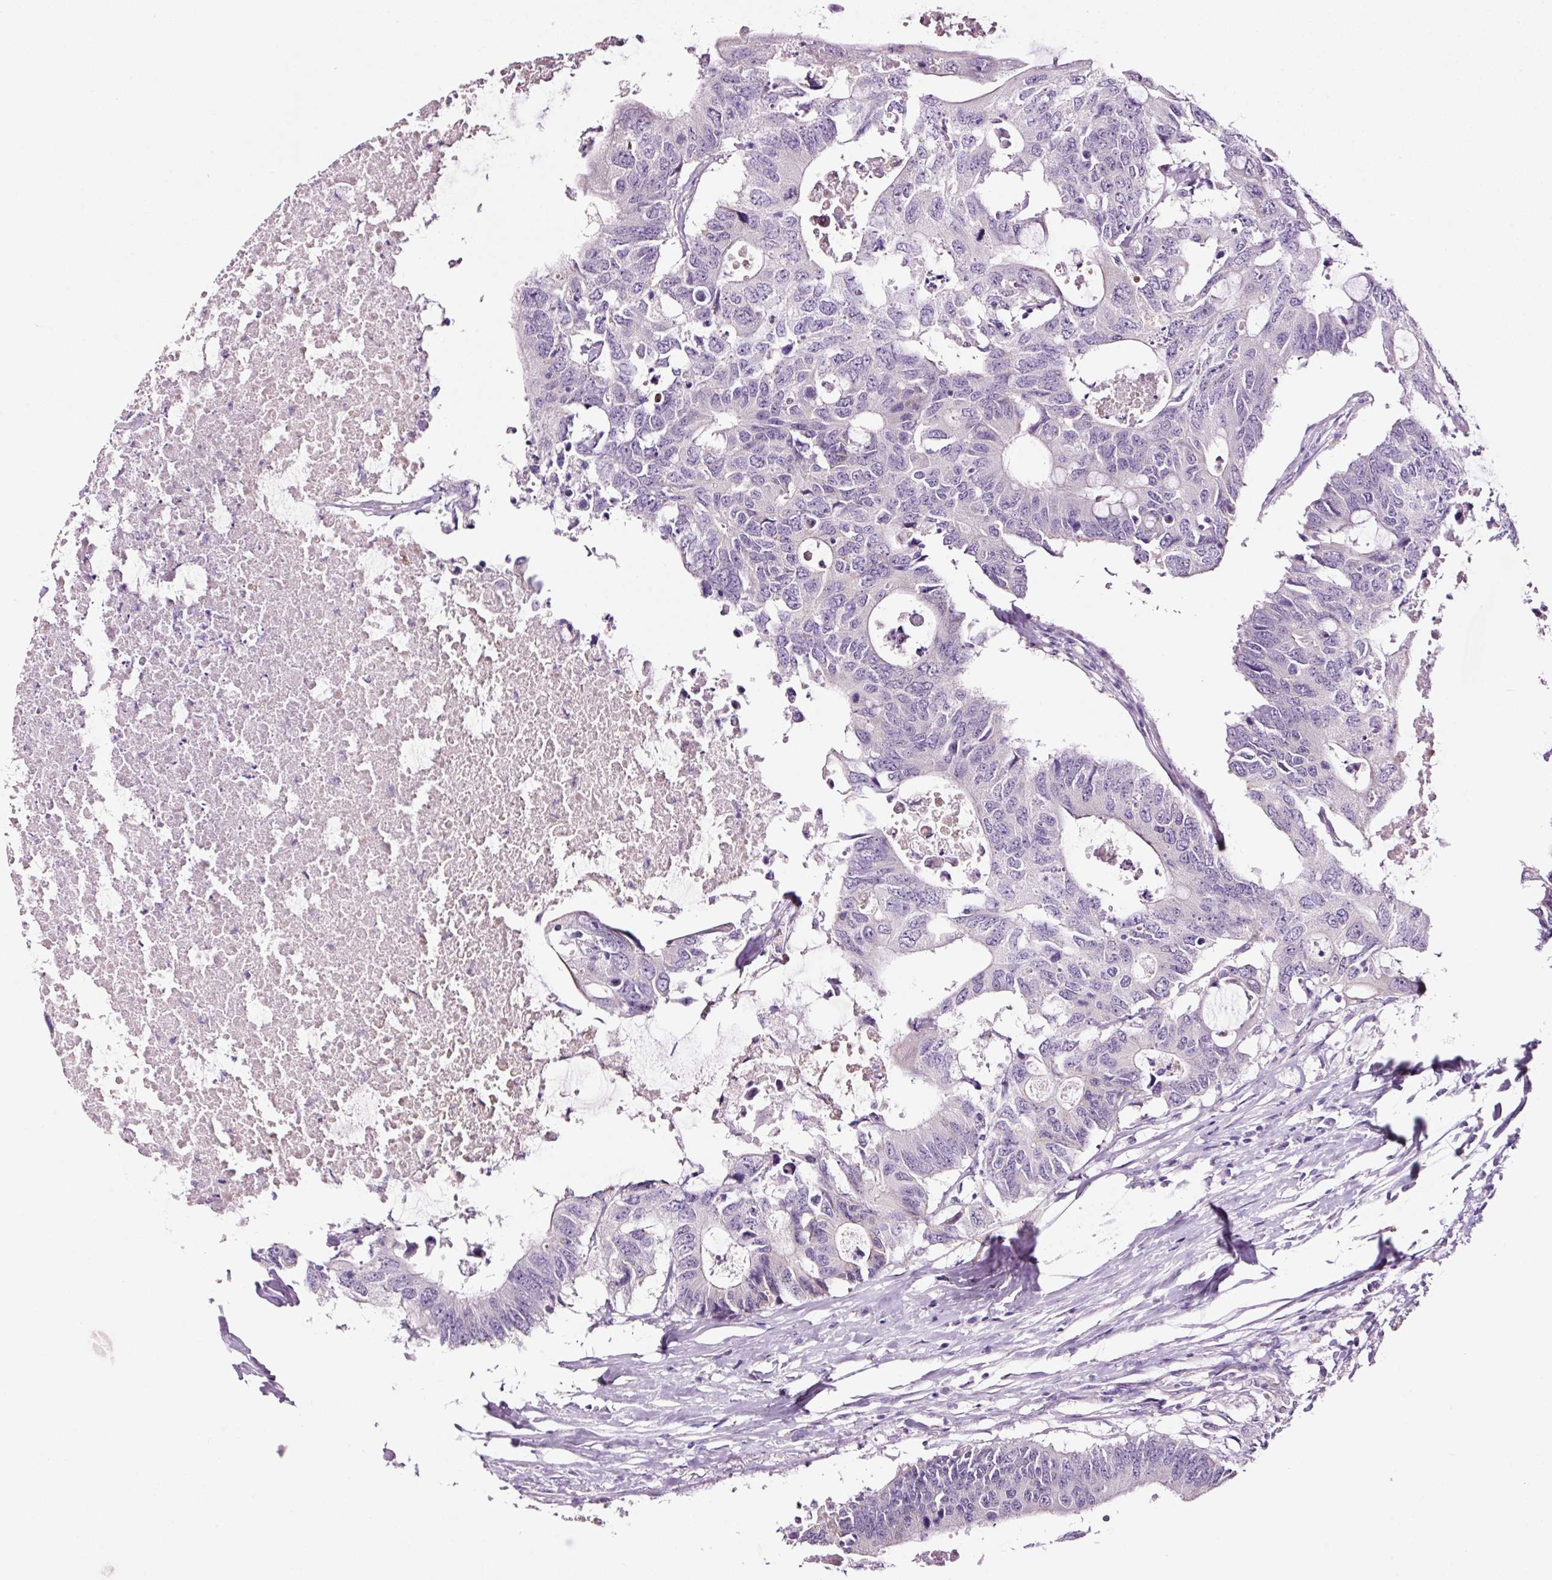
{"staining": {"intensity": "negative", "quantity": "none", "location": "none"}, "tissue": "colorectal cancer", "cell_type": "Tumor cells", "image_type": "cancer", "snomed": [{"axis": "morphology", "description": "Adenocarcinoma, NOS"}, {"axis": "topography", "description": "Colon"}], "caption": "Protein analysis of colorectal cancer (adenocarcinoma) demonstrates no significant staining in tumor cells.", "gene": "RTF2", "patient": {"sex": "male", "age": 71}}